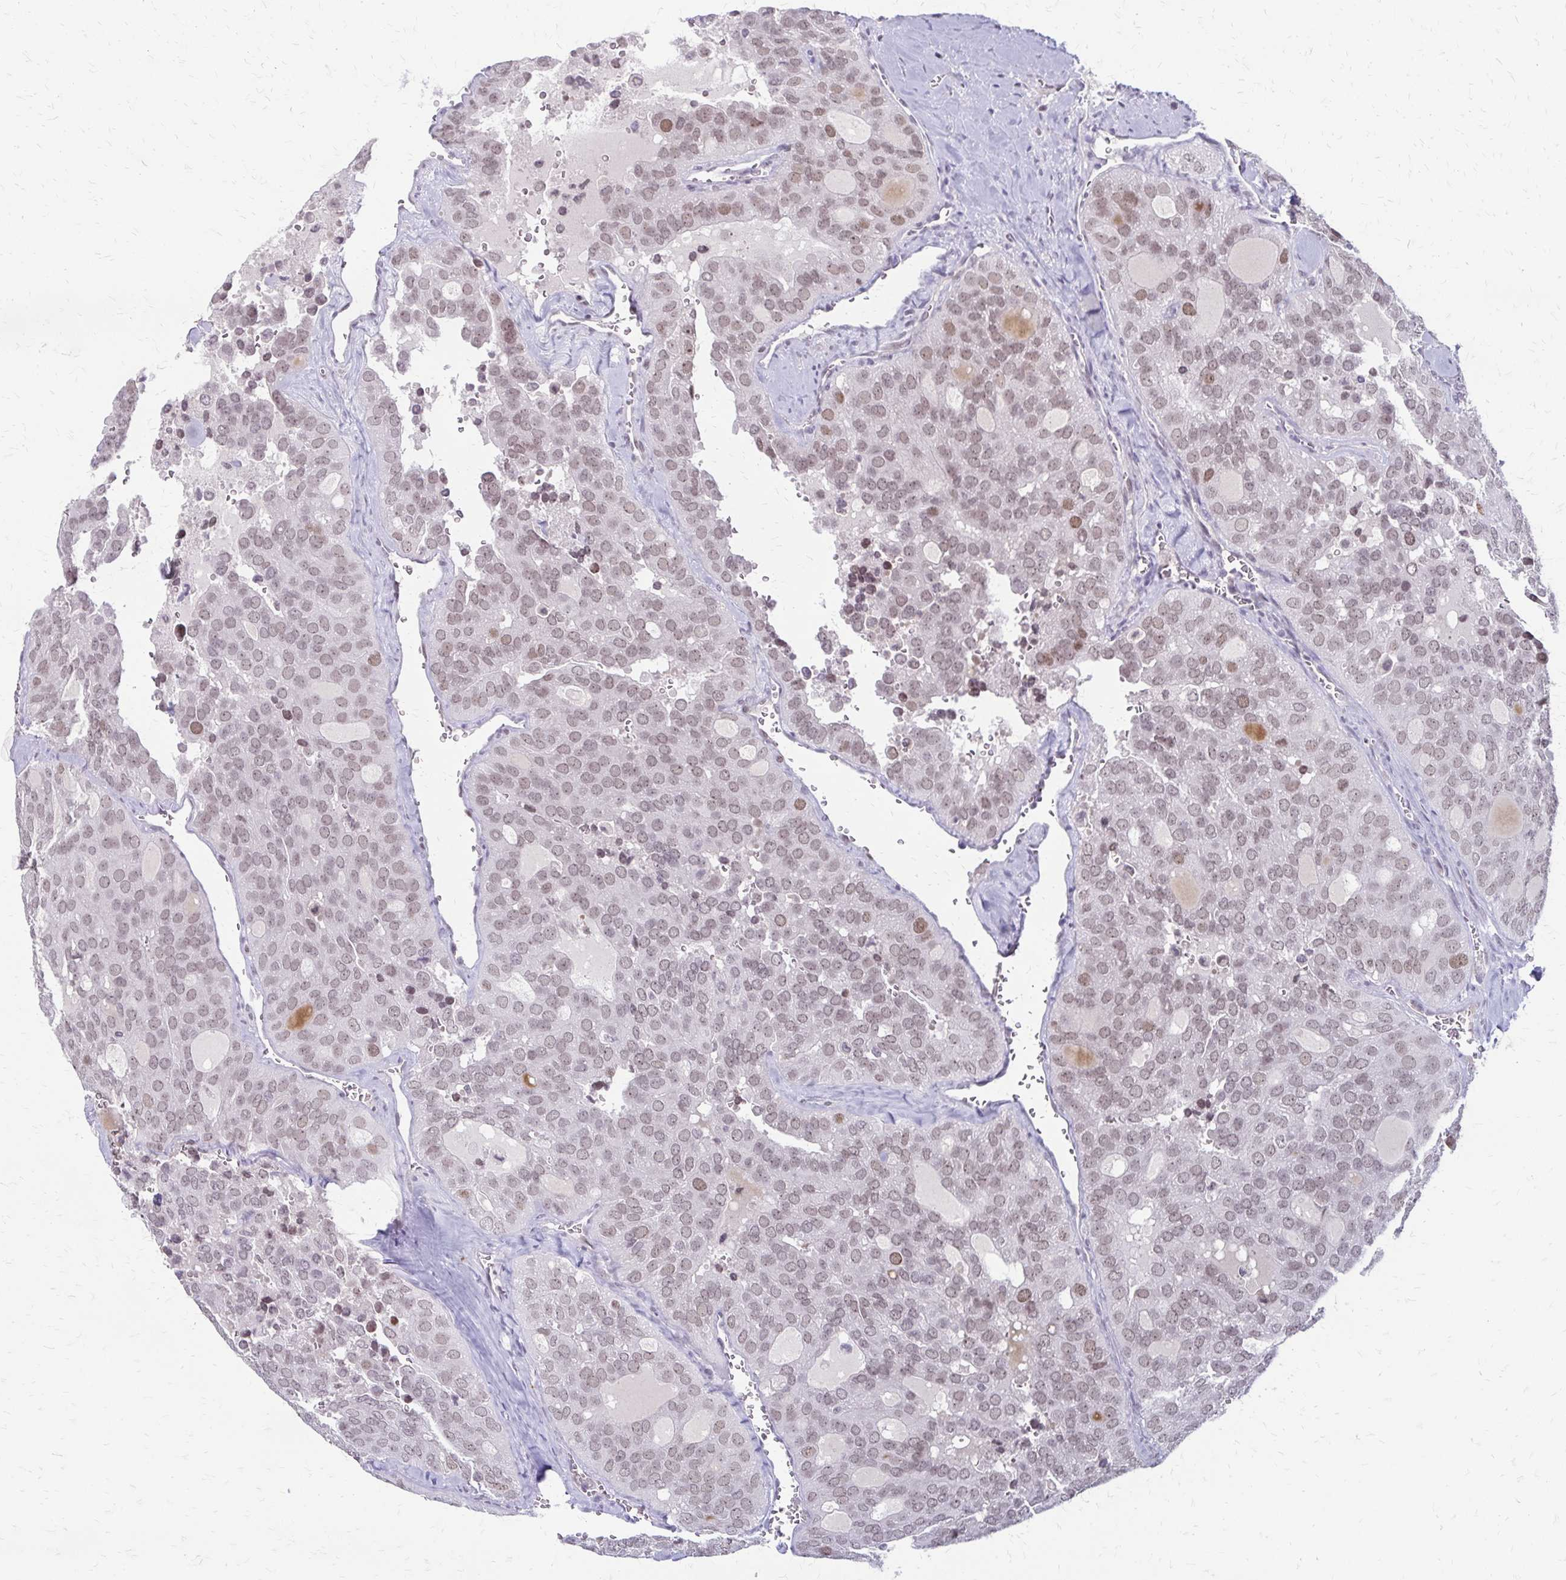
{"staining": {"intensity": "weak", "quantity": ">75%", "location": "nuclear"}, "tissue": "thyroid cancer", "cell_type": "Tumor cells", "image_type": "cancer", "snomed": [{"axis": "morphology", "description": "Follicular adenoma carcinoma, NOS"}, {"axis": "topography", "description": "Thyroid gland"}], "caption": "Immunohistochemical staining of thyroid cancer (follicular adenoma carcinoma) displays low levels of weak nuclear protein positivity in about >75% of tumor cells.", "gene": "EED", "patient": {"sex": "male", "age": 75}}